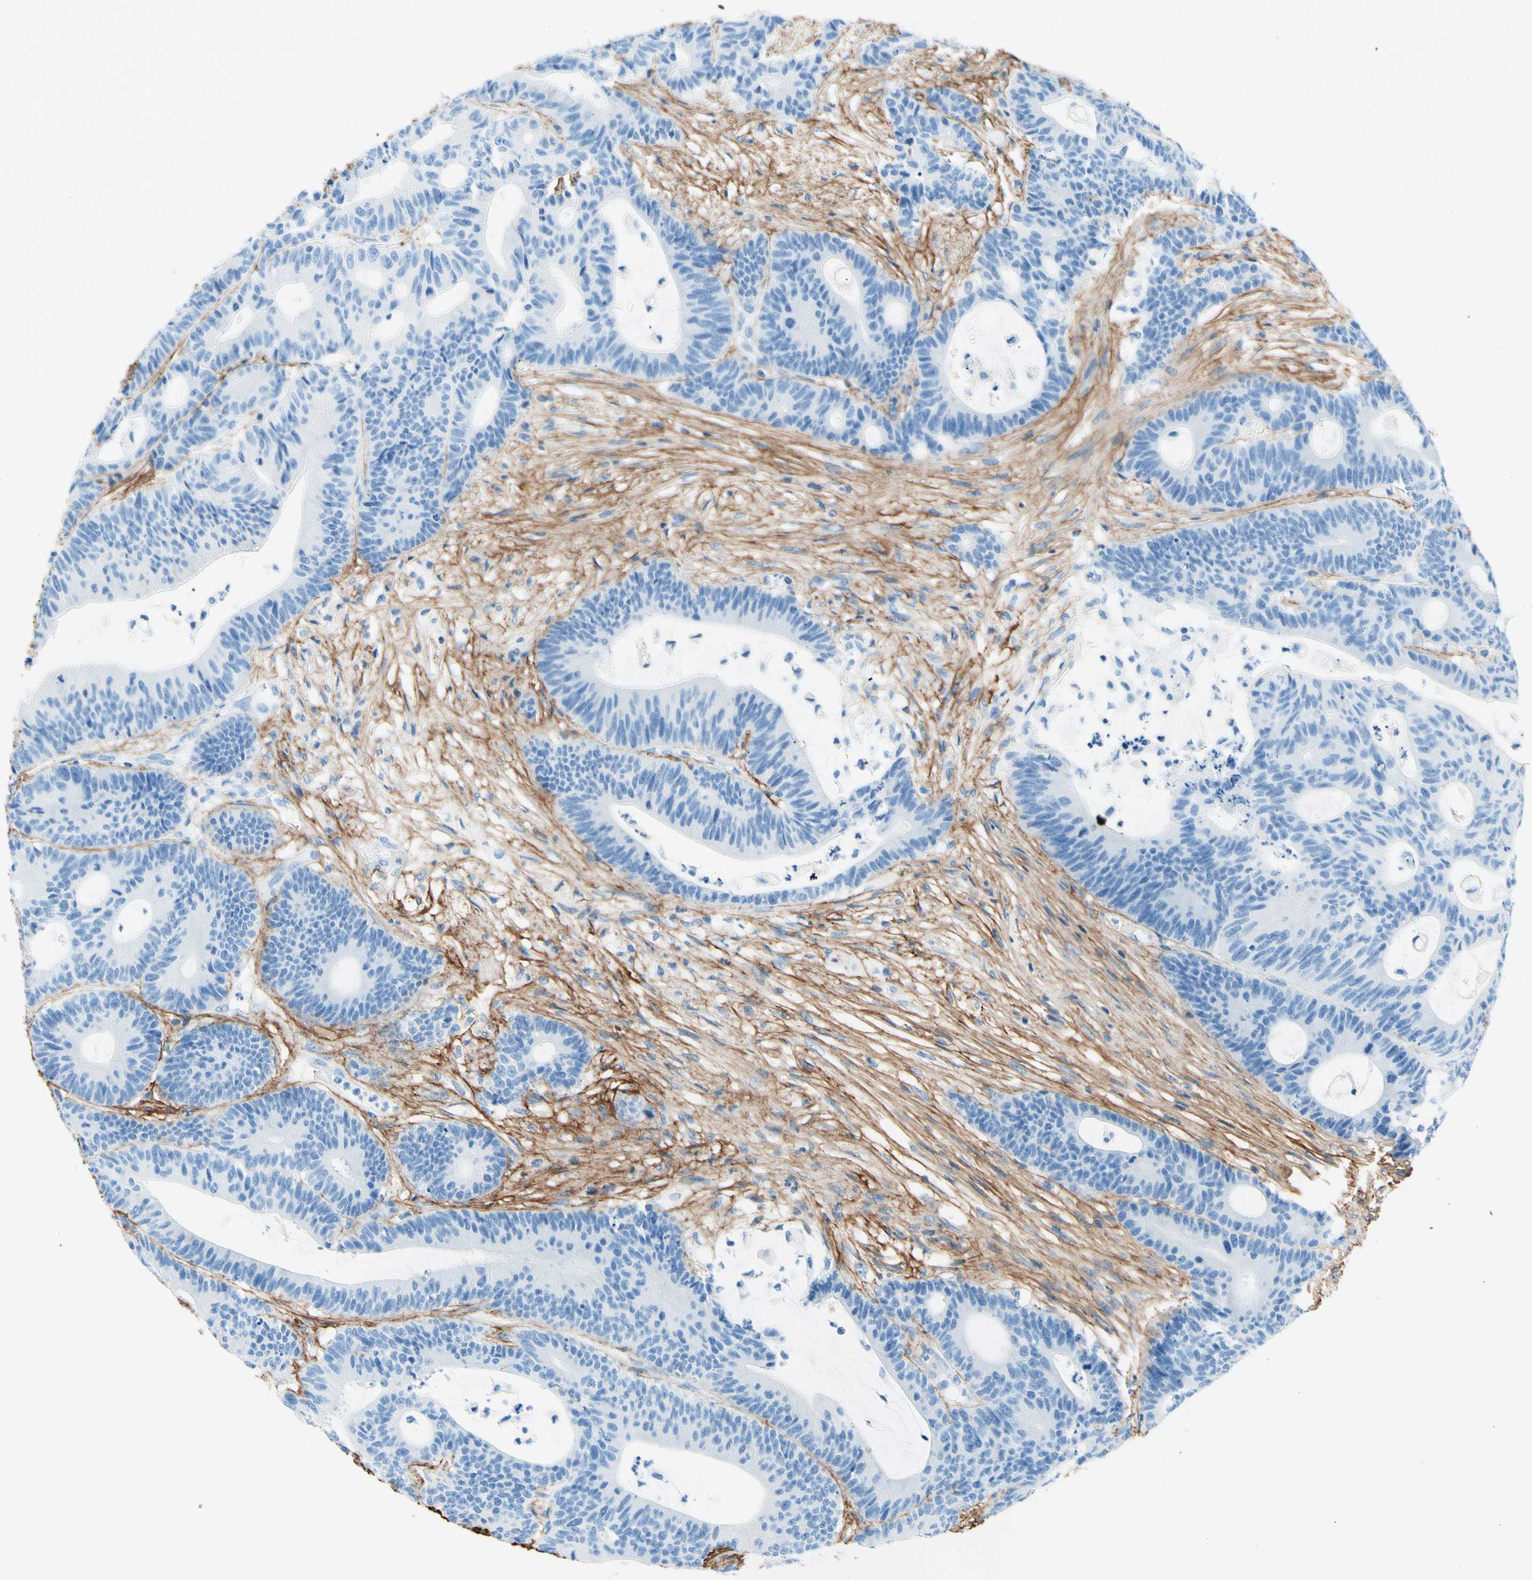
{"staining": {"intensity": "negative", "quantity": "none", "location": "none"}, "tissue": "colorectal cancer", "cell_type": "Tumor cells", "image_type": "cancer", "snomed": [{"axis": "morphology", "description": "Adenocarcinoma, NOS"}, {"axis": "topography", "description": "Colon"}], "caption": "DAB (3,3'-diaminobenzidine) immunohistochemical staining of colorectal adenocarcinoma shows no significant expression in tumor cells.", "gene": "MFAP5", "patient": {"sex": "female", "age": 84}}